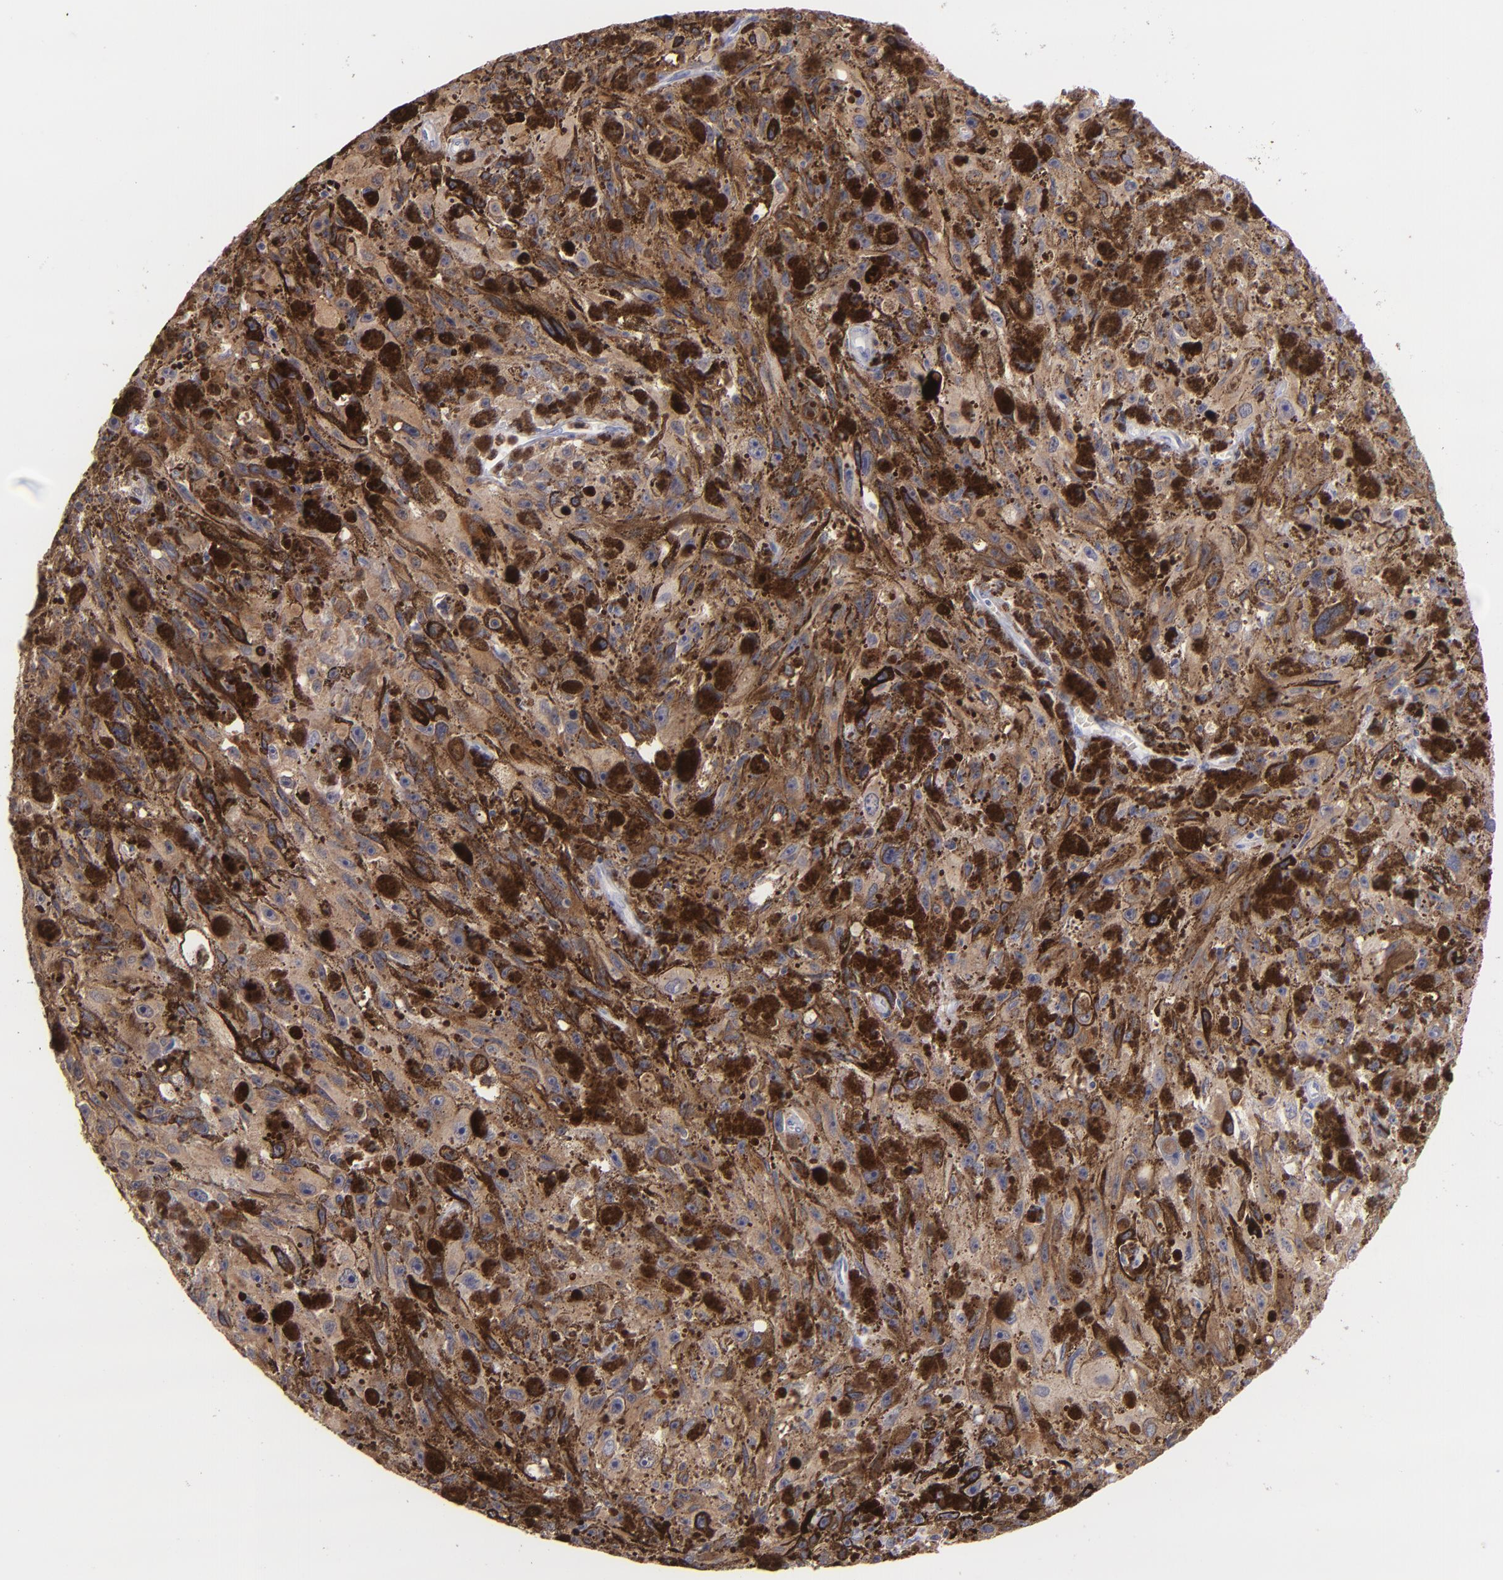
{"staining": {"intensity": "weak", "quantity": ">75%", "location": "cytoplasmic/membranous"}, "tissue": "melanoma", "cell_type": "Tumor cells", "image_type": "cancer", "snomed": [{"axis": "morphology", "description": "Malignant melanoma, NOS"}, {"axis": "topography", "description": "Skin"}], "caption": "High-magnification brightfield microscopy of malignant melanoma stained with DAB (brown) and counterstained with hematoxylin (blue). tumor cells exhibit weak cytoplasmic/membranous expression is identified in about>75% of cells.", "gene": "PRKCD", "patient": {"sex": "female", "age": 104}}